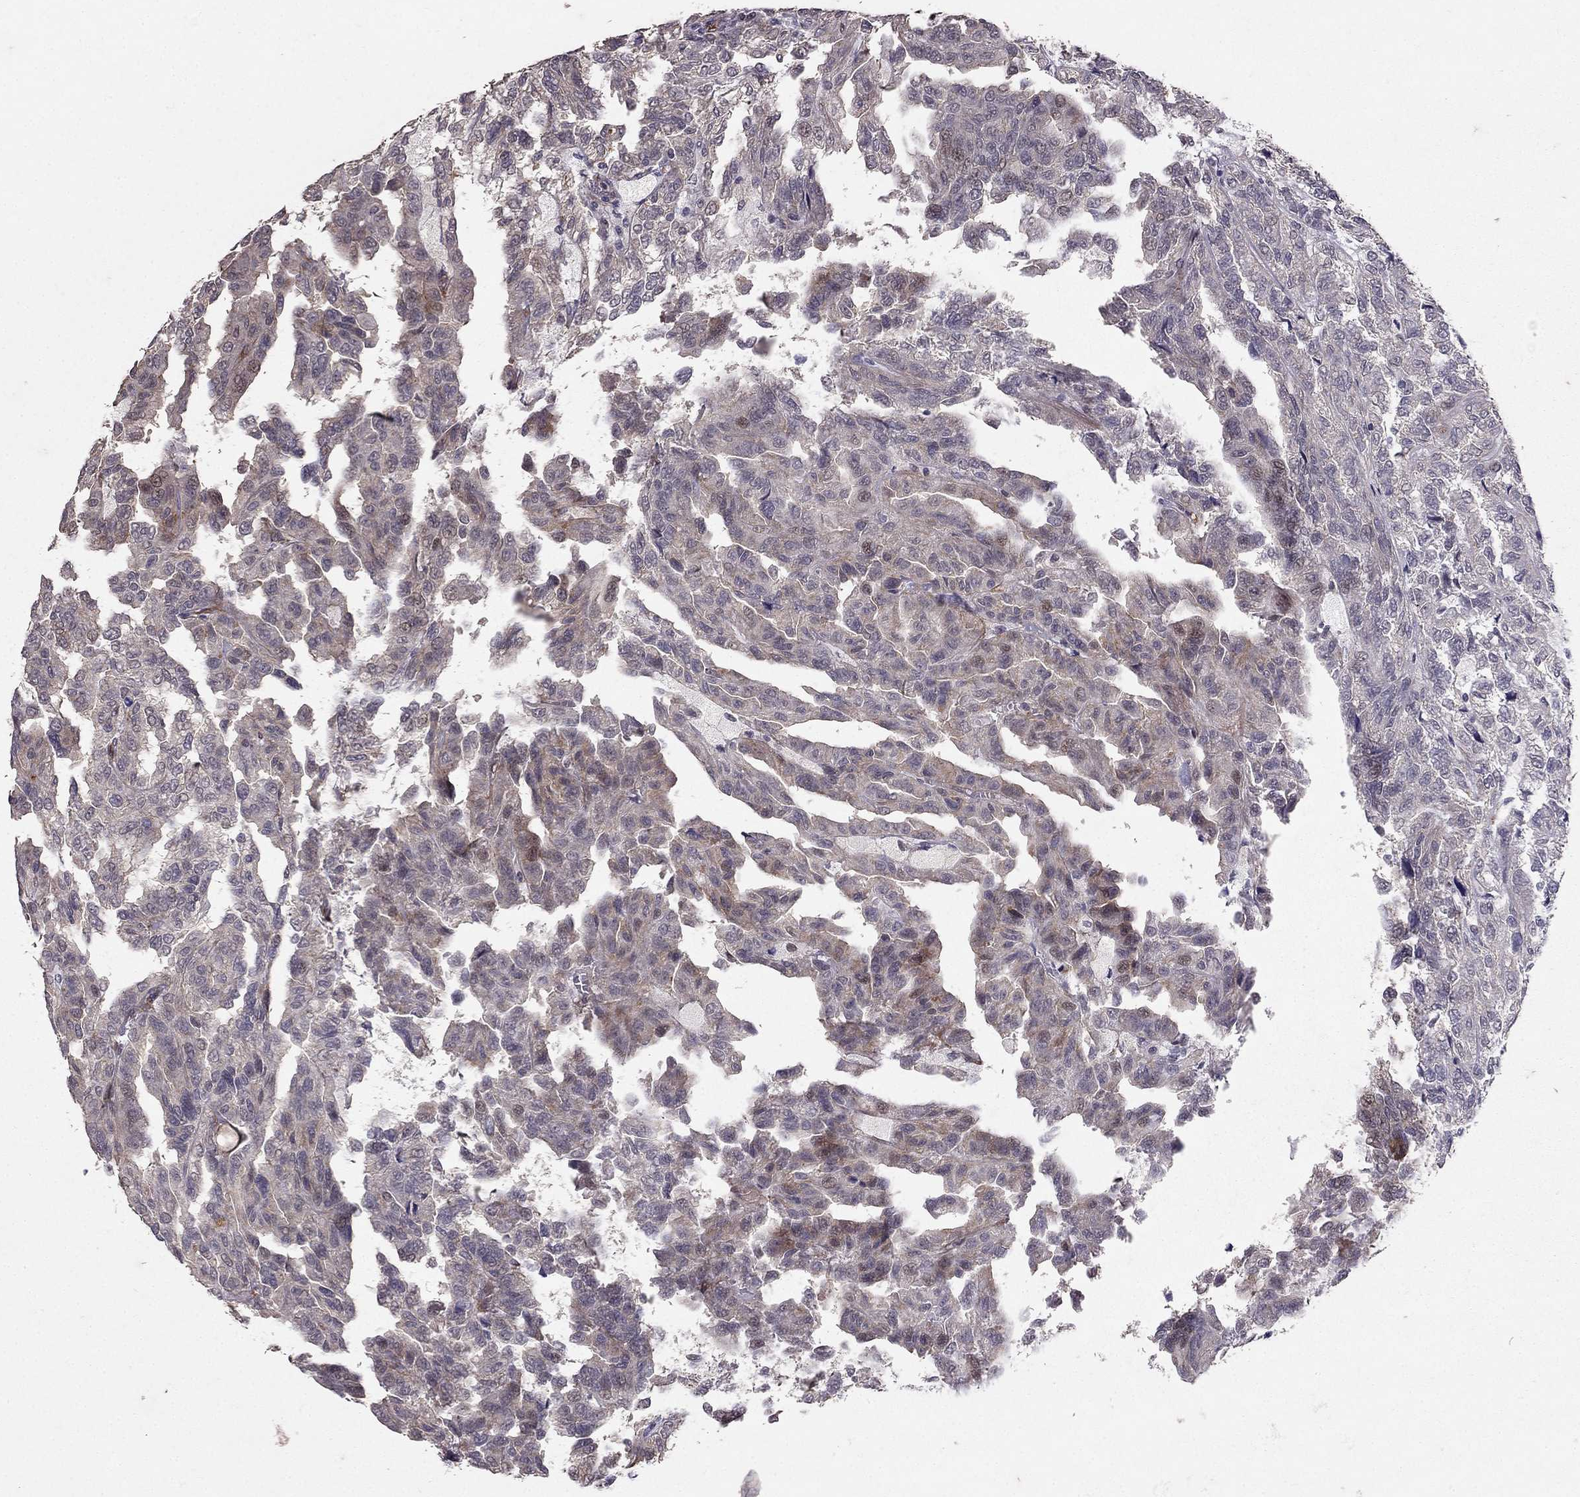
{"staining": {"intensity": "weak", "quantity": "<25%", "location": "cytoplasmic/membranous"}, "tissue": "renal cancer", "cell_type": "Tumor cells", "image_type": "cancer", "snomed": [{"axis": "morphology", "description": "Adenocarcinoma, NOS"}, {"axis": "topography", "description": "Kidney"}], "caption": "DAB (3,3'-diaminobenzidine) immunohistochemical staining of renal adenocarcinoma displays no significant staining in tumor cells. The staining was performed using DAB to visualize the protein expression in brown, while the nuclei were stained in blue with hematoxylin (Magnification: 20x).", "gene": "RASIP1", "patient": {"sex": "male", "age": 79}}